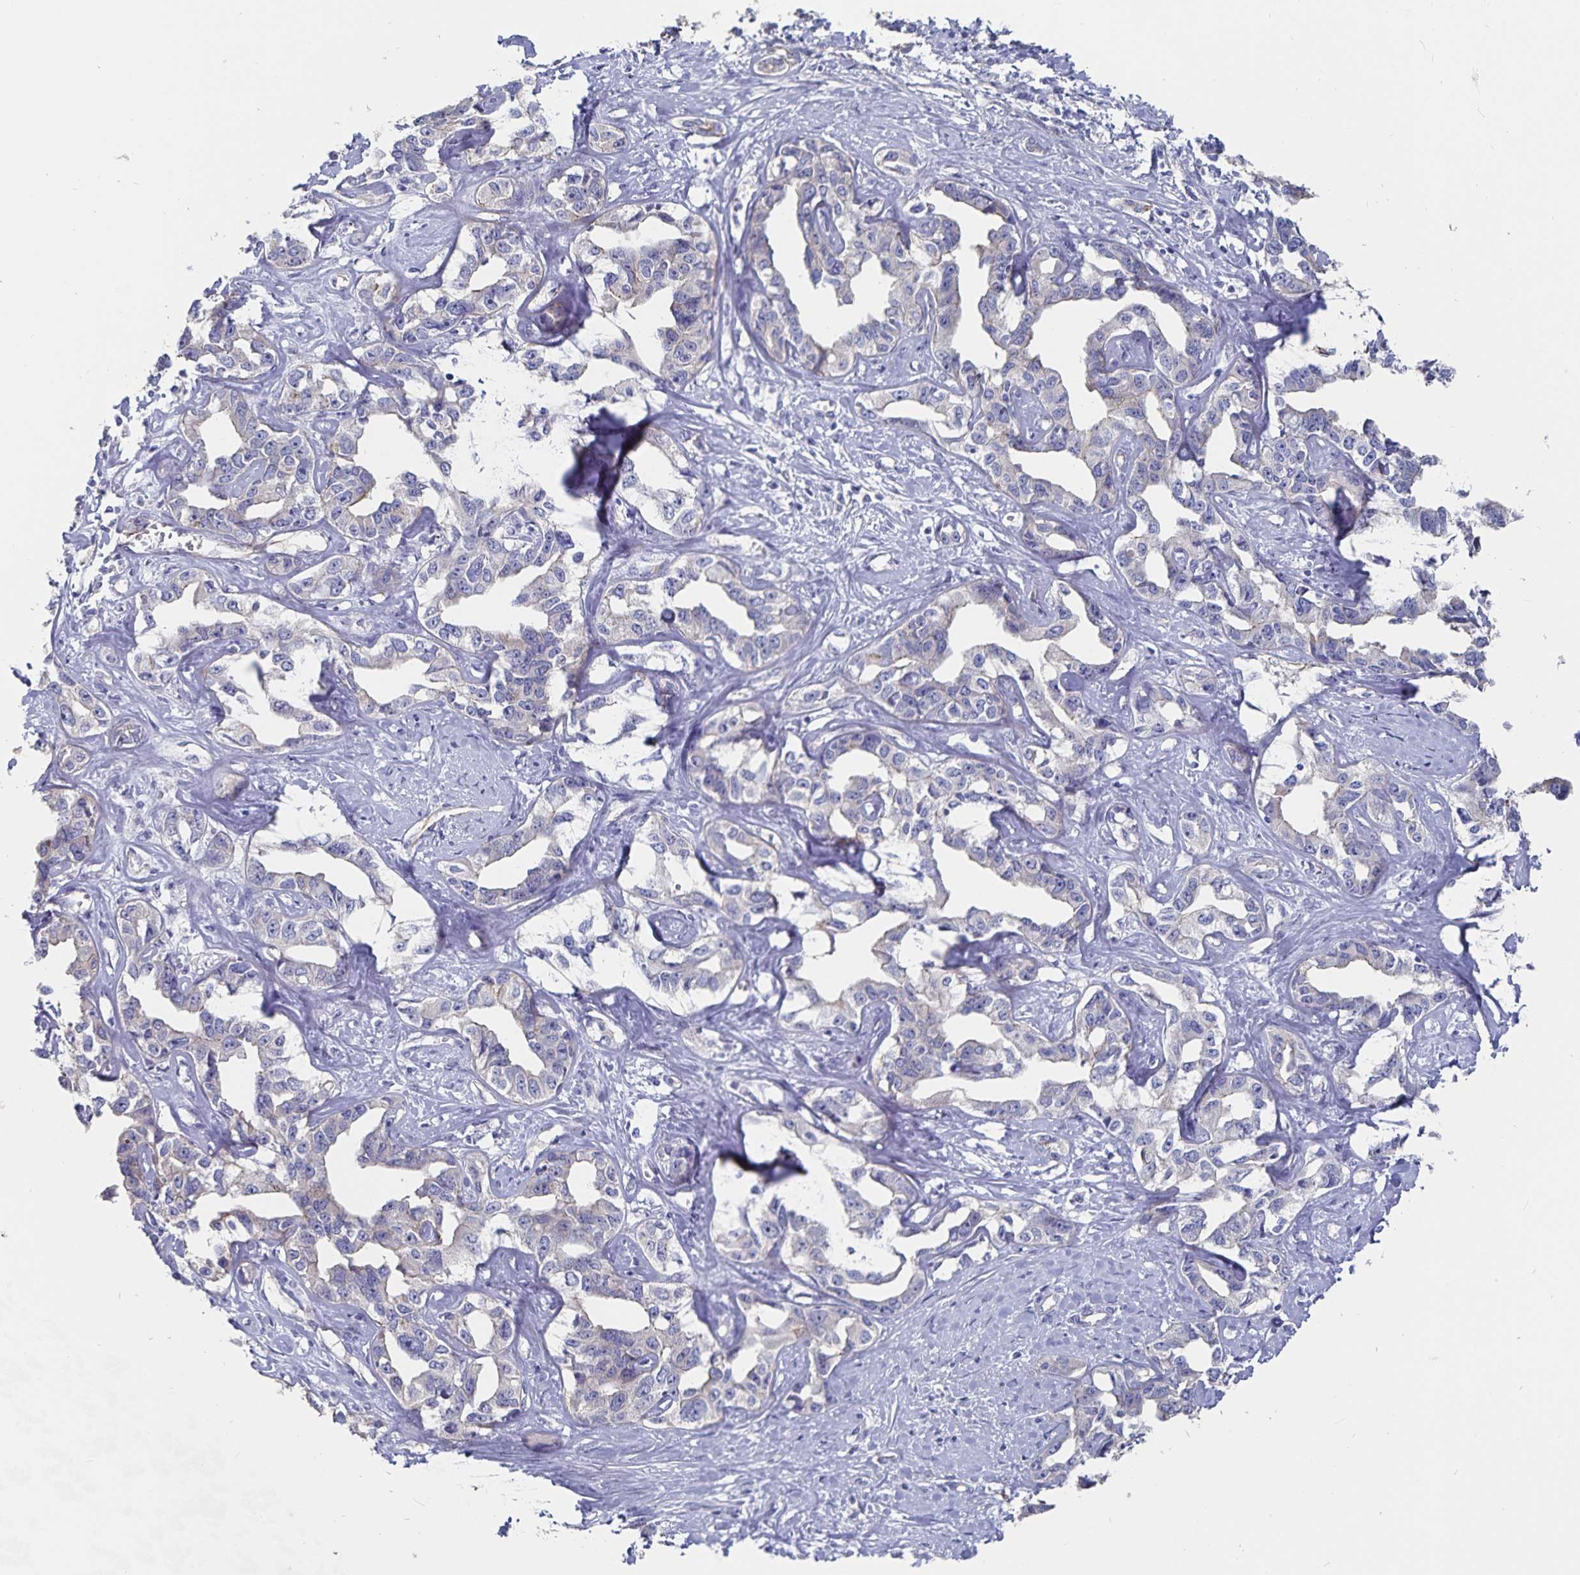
{"staining": {"intensity": "negative", "quantity": "none", "location": "none"}, "tissue": "liver cancer", "cell_type": "Tumor cells", "image_type": "cancer", "snomed": [{"axis": "morphology", "description": "Cholangiocarcinoma"}, {"axis": "topography", "description": "Liver"}], "caption": "Tumor cells are negative for brown protein staining in liver cholangiocarcinoma.", "gene": "SSTR1", "patient": {"sex": "male", "age": 59}}